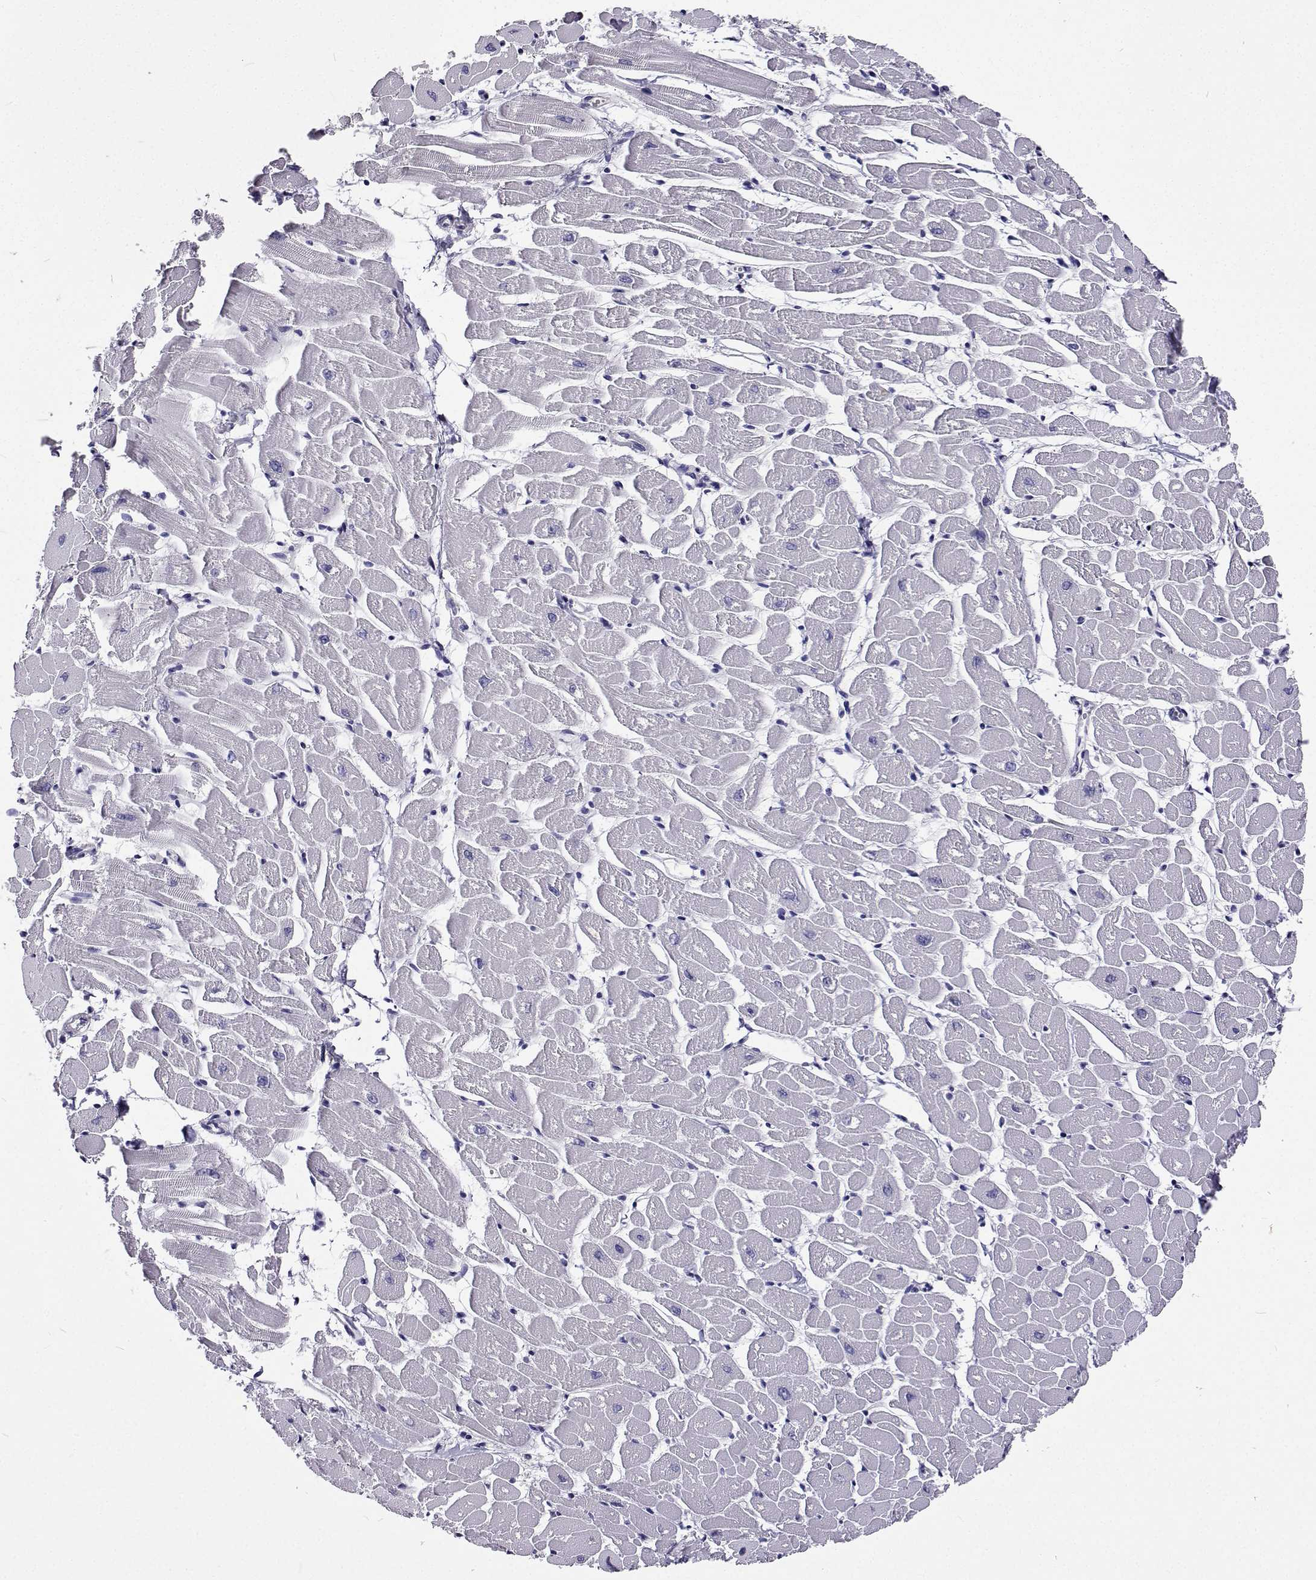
{"staining": {"intensity": "negative", "quantity": "none", "location": "none"}, "tissue": "heart muscle", "cell_type": "Cardiomyocytes", "image_type": "normal", "snomed": [{"axis": "morphology", "description": "Normal tissue, NOS"}, {"axis": "topography", "description": "Heart"}], "caption": "IHC of normal heart muscle shows no positivity in cardiomyocytes.", "gene": "LHFPL7", "patient": {"sex": "male", "age": 57}}